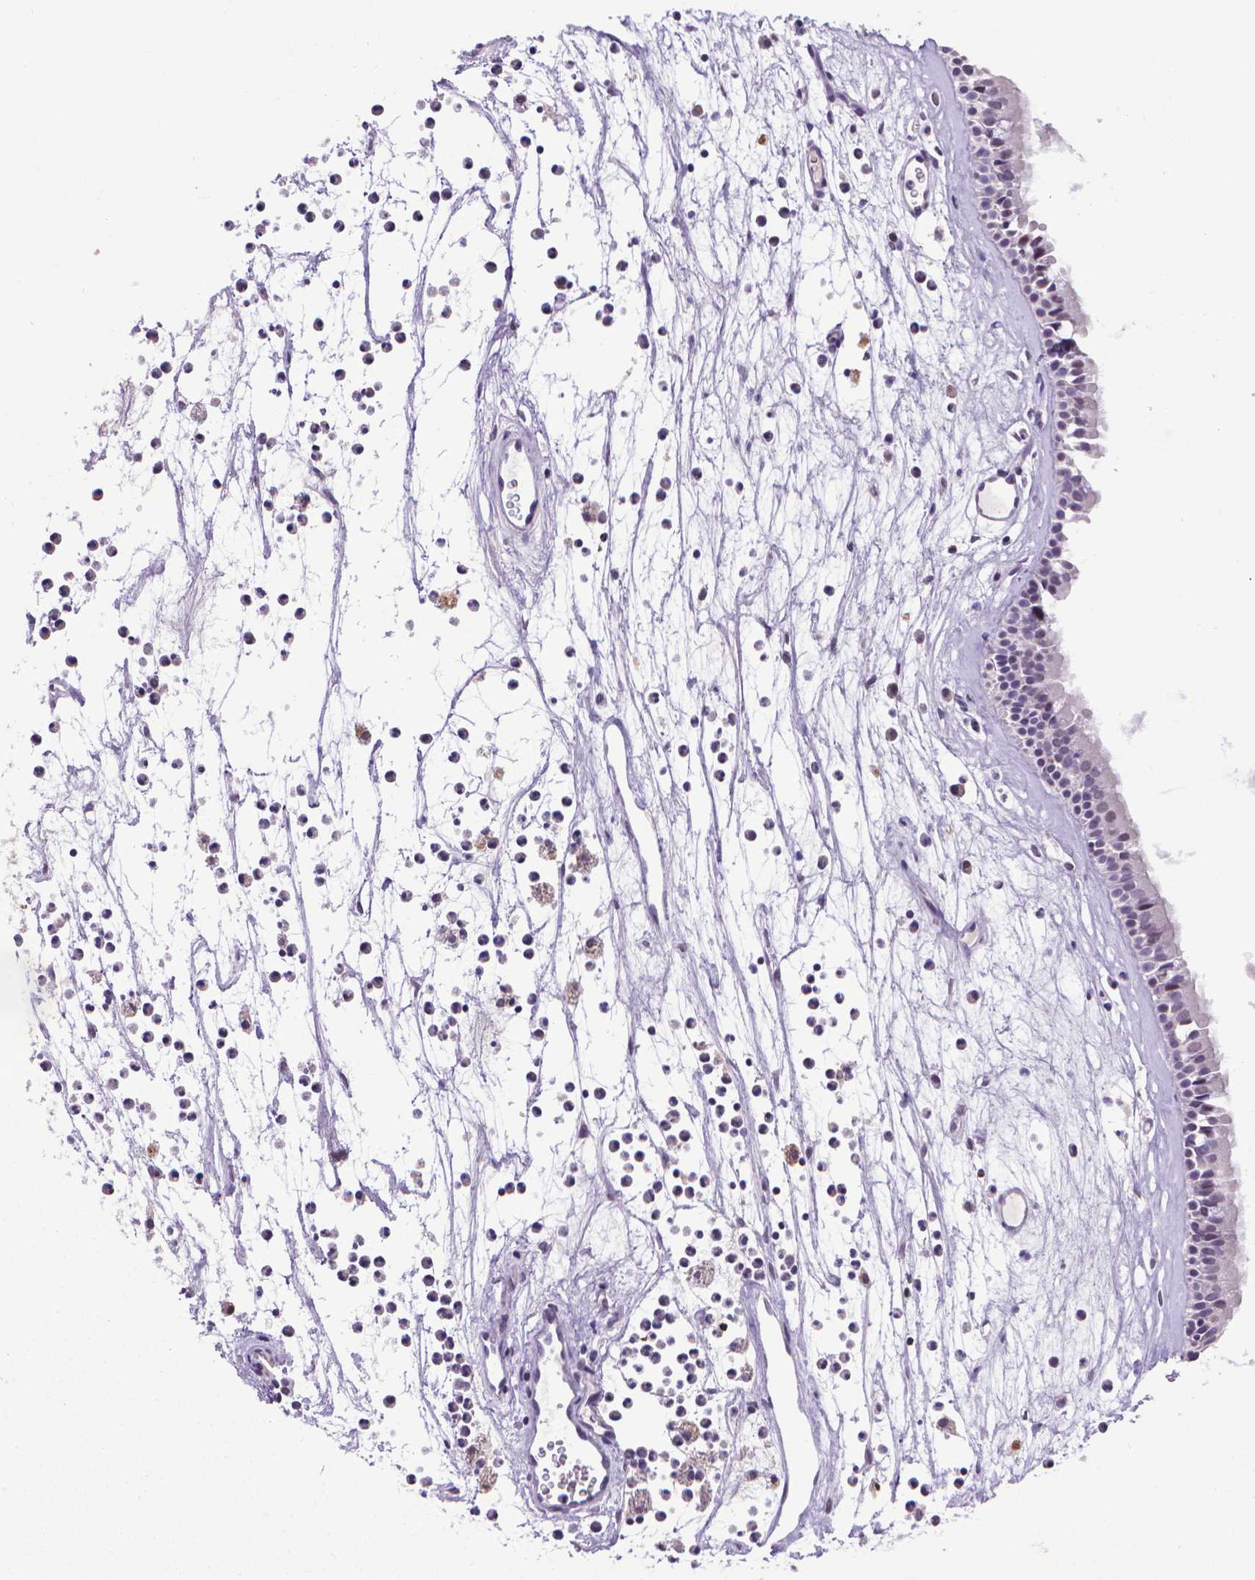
{"staining": {"intensity": "weak", "quantity": "<25%", "location": "cytoplasmic/membranous"}, "tissue": "nasopharynx", "cell_type": "Respiratory epithelial cells", "image_type": "normal", "snomed": [{"axis": "morphology", "description": "Normal tissue, NOS"}, {"axis": "topography", "description": "Nasopharynx"}], "caption": "Photomicrograph shows no significant protein staining in respiratory epithelial cells of benign nasopharynx.", "gene": "KMO", "patient": {"sex": "female", "age": 52}}